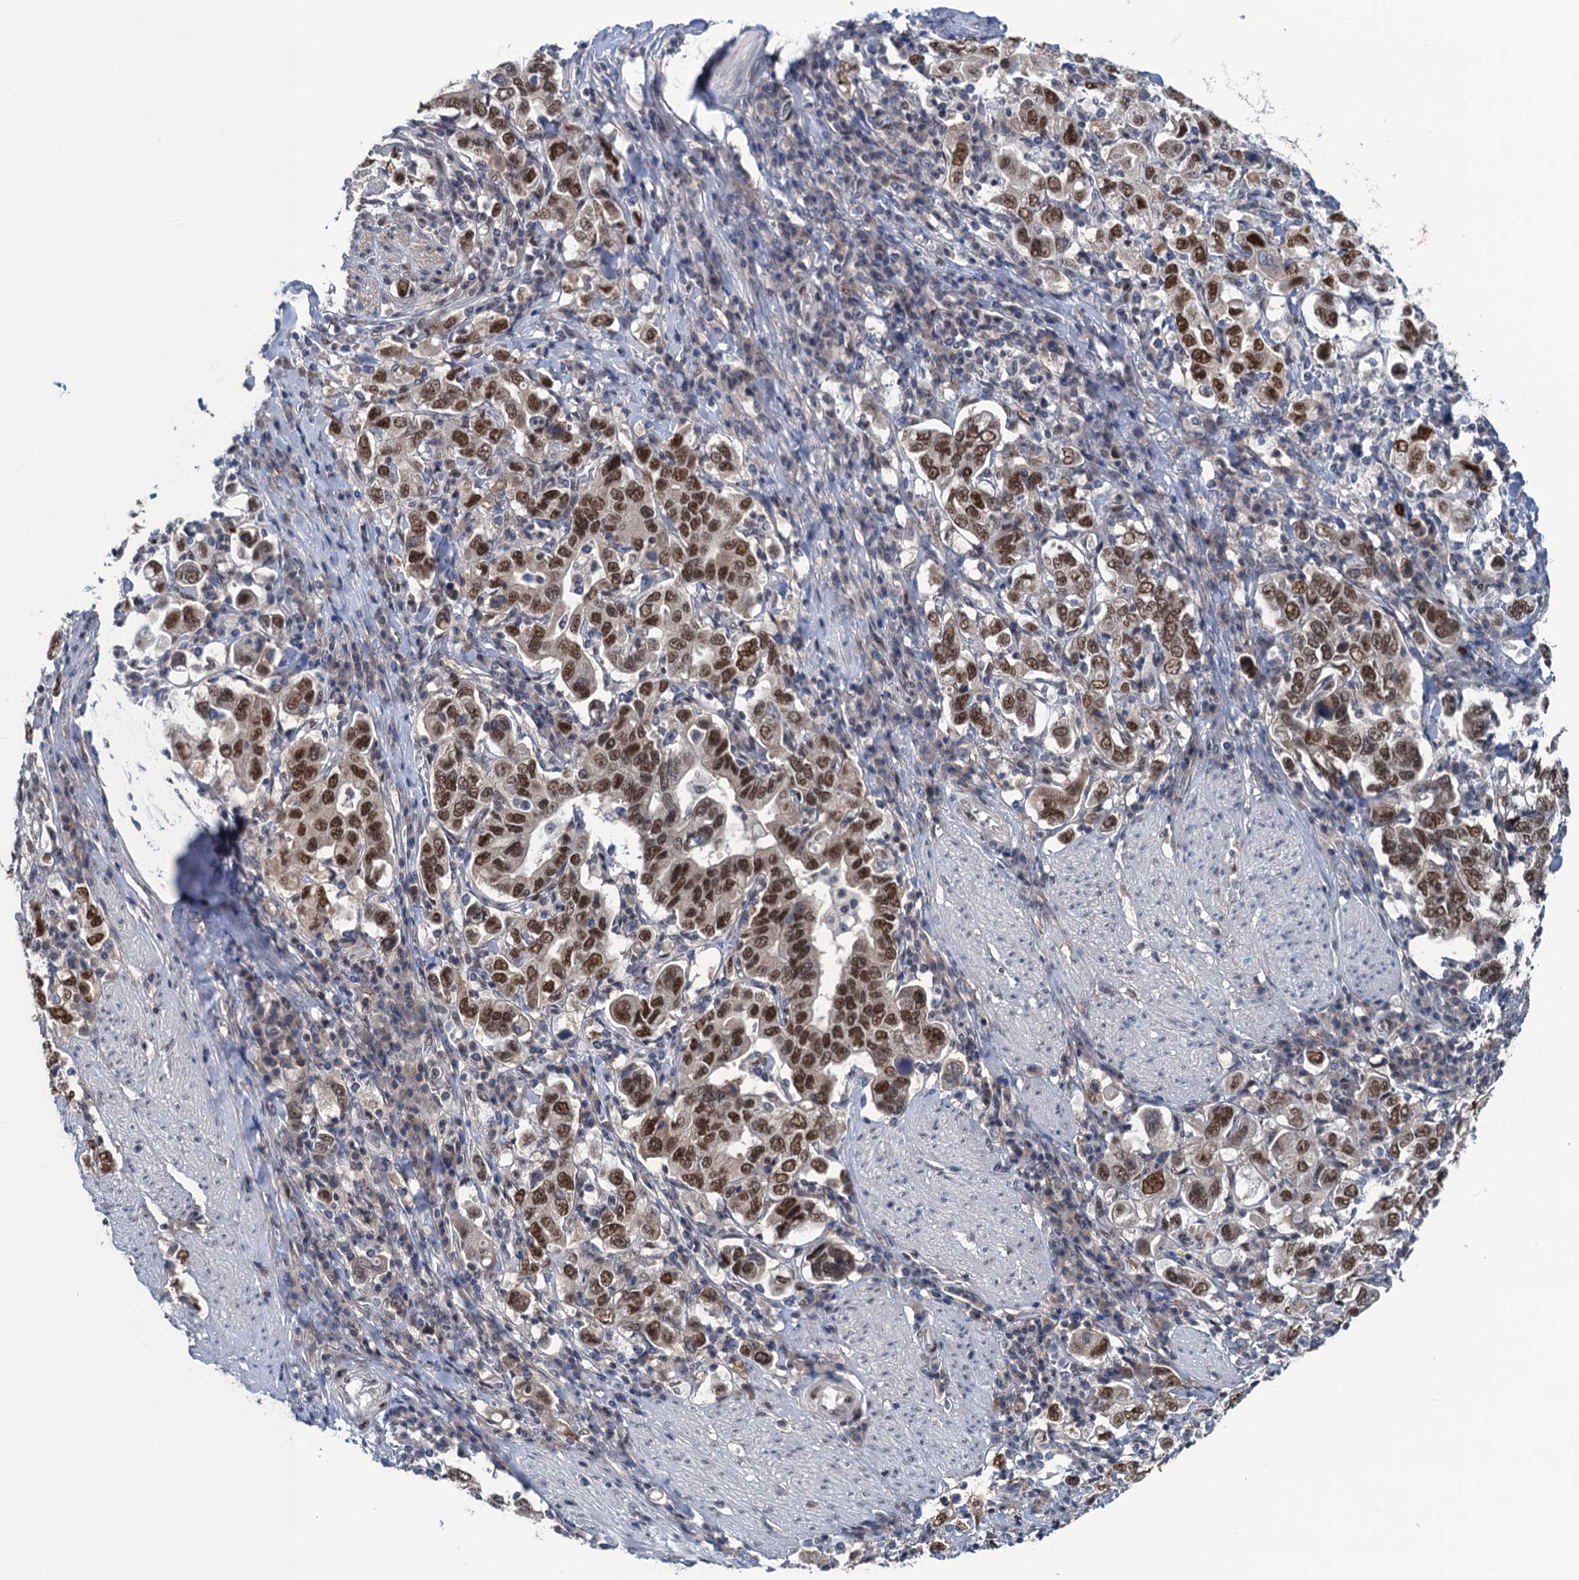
{"staining": {"intensity": "strong", "quantity": ">75%", "location": "nuclear"}, "tissue": "stomach cancer", "cell_type": "Tumor cells", "image_type": "cancer", "snomed": [{"axis": "morphology", "description": "Adenocarcinoma, NOS"}, {"axis": "topography", "description": "Stomach, upper"}], "caption": "Approximately >75% of tumor cells in stomach cancer (adenocarcinoma) demonstrate strong nuclear protein expression as visualized by brown immunohistochemical staining.", "gene": "SAE1", "patient": {"sex": "male", "age": 62}}